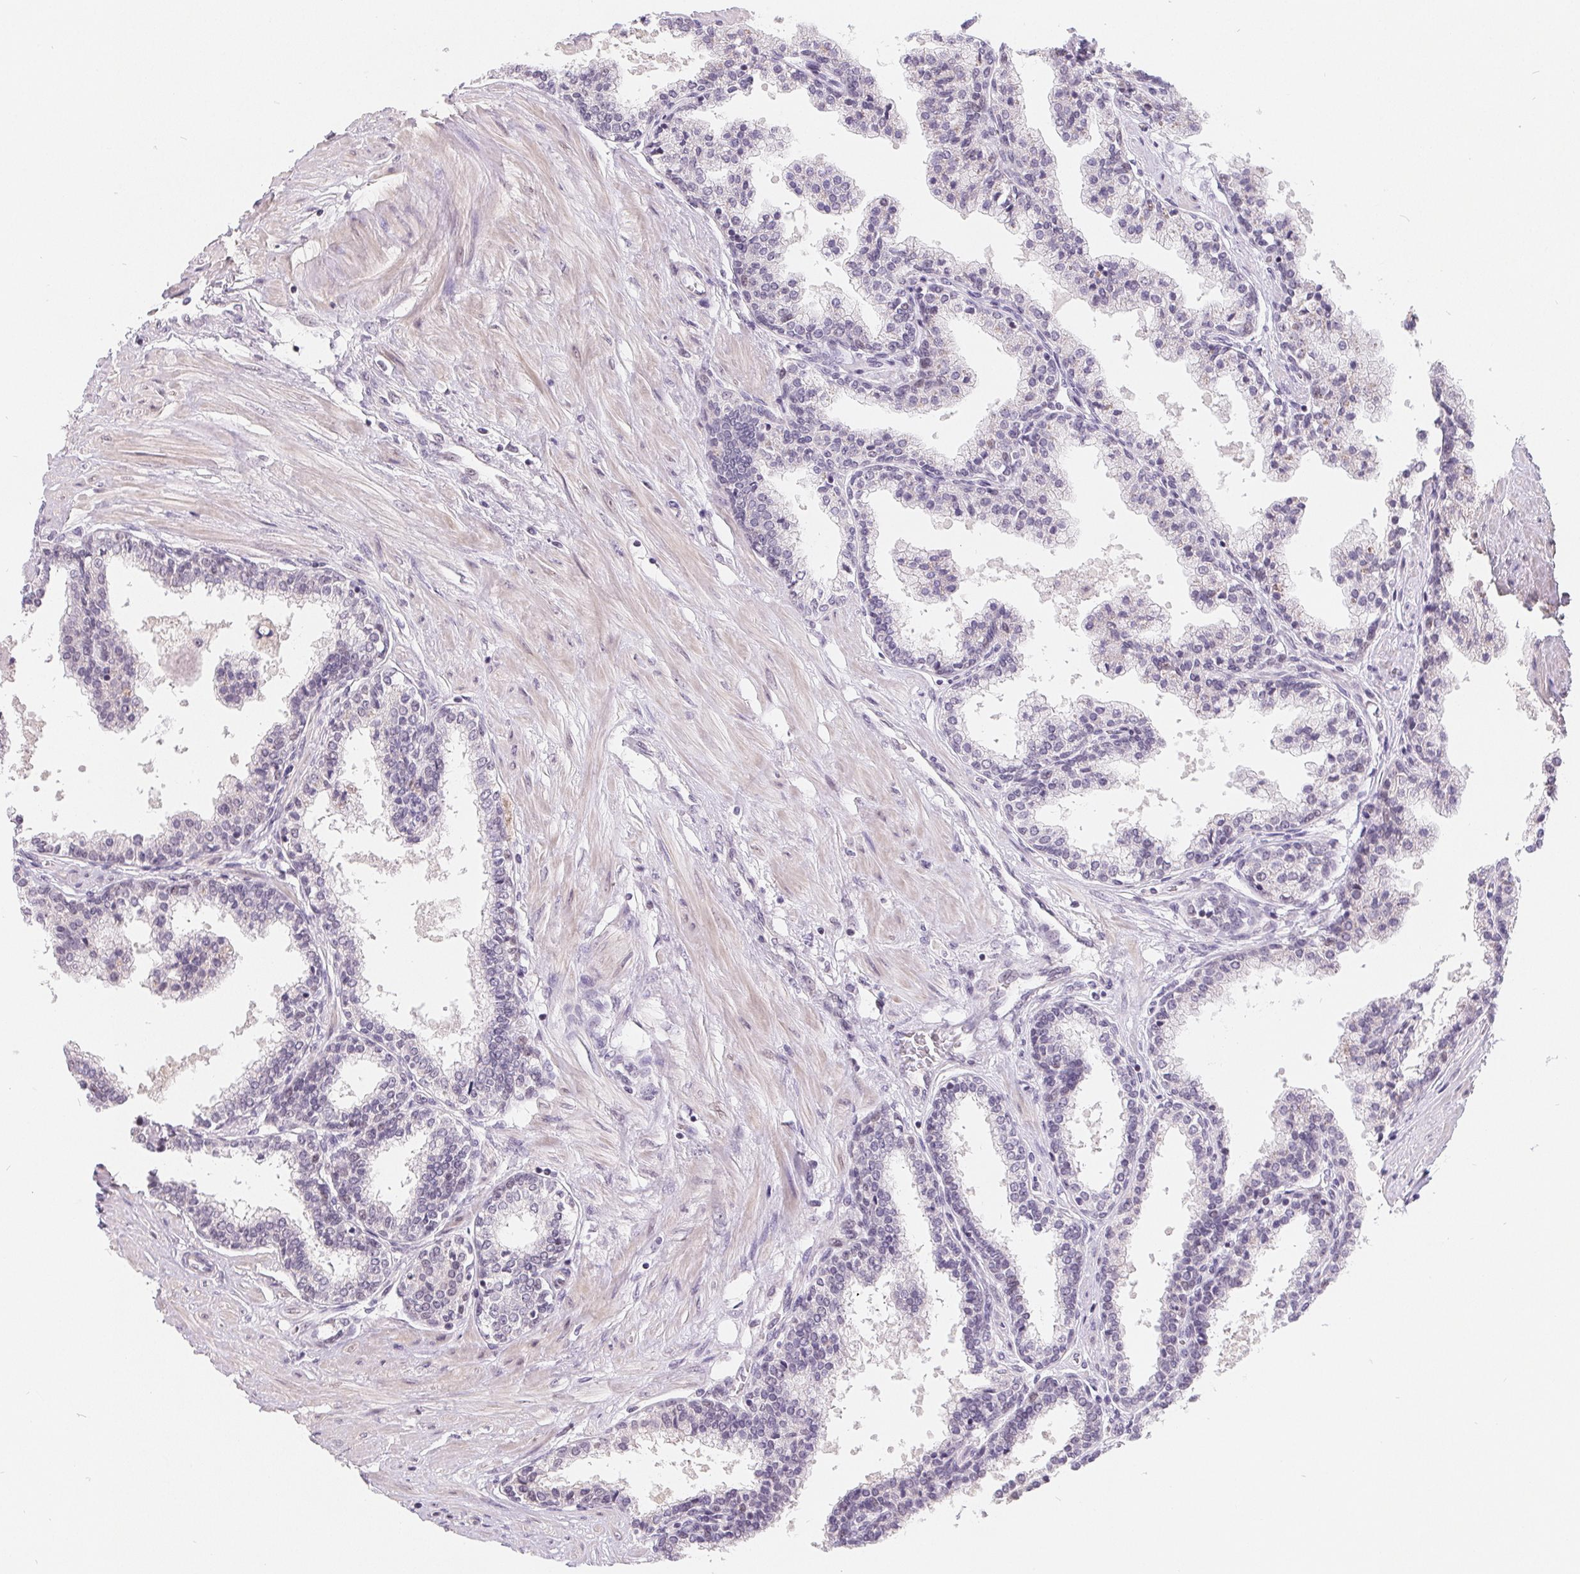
{"staining": {"intensity": "negative", "quantity": "none", "location": "none"}, "tissue": "prostate", "cell_type": "Glandular cells", "image_type": "normal", "snomed": [{"axis": "morphology", "description": "Normal tissue, NOS"}, {"axis": "topography", "description": "Prostate"}], "caption": "DAB (3,3'-diaminobenzidine) immunohistochemical staining of normal prostate displays no significant staining in glandular cells.", "gene": "LCA5L", "patient": {"sex": "male", "age": 55}}